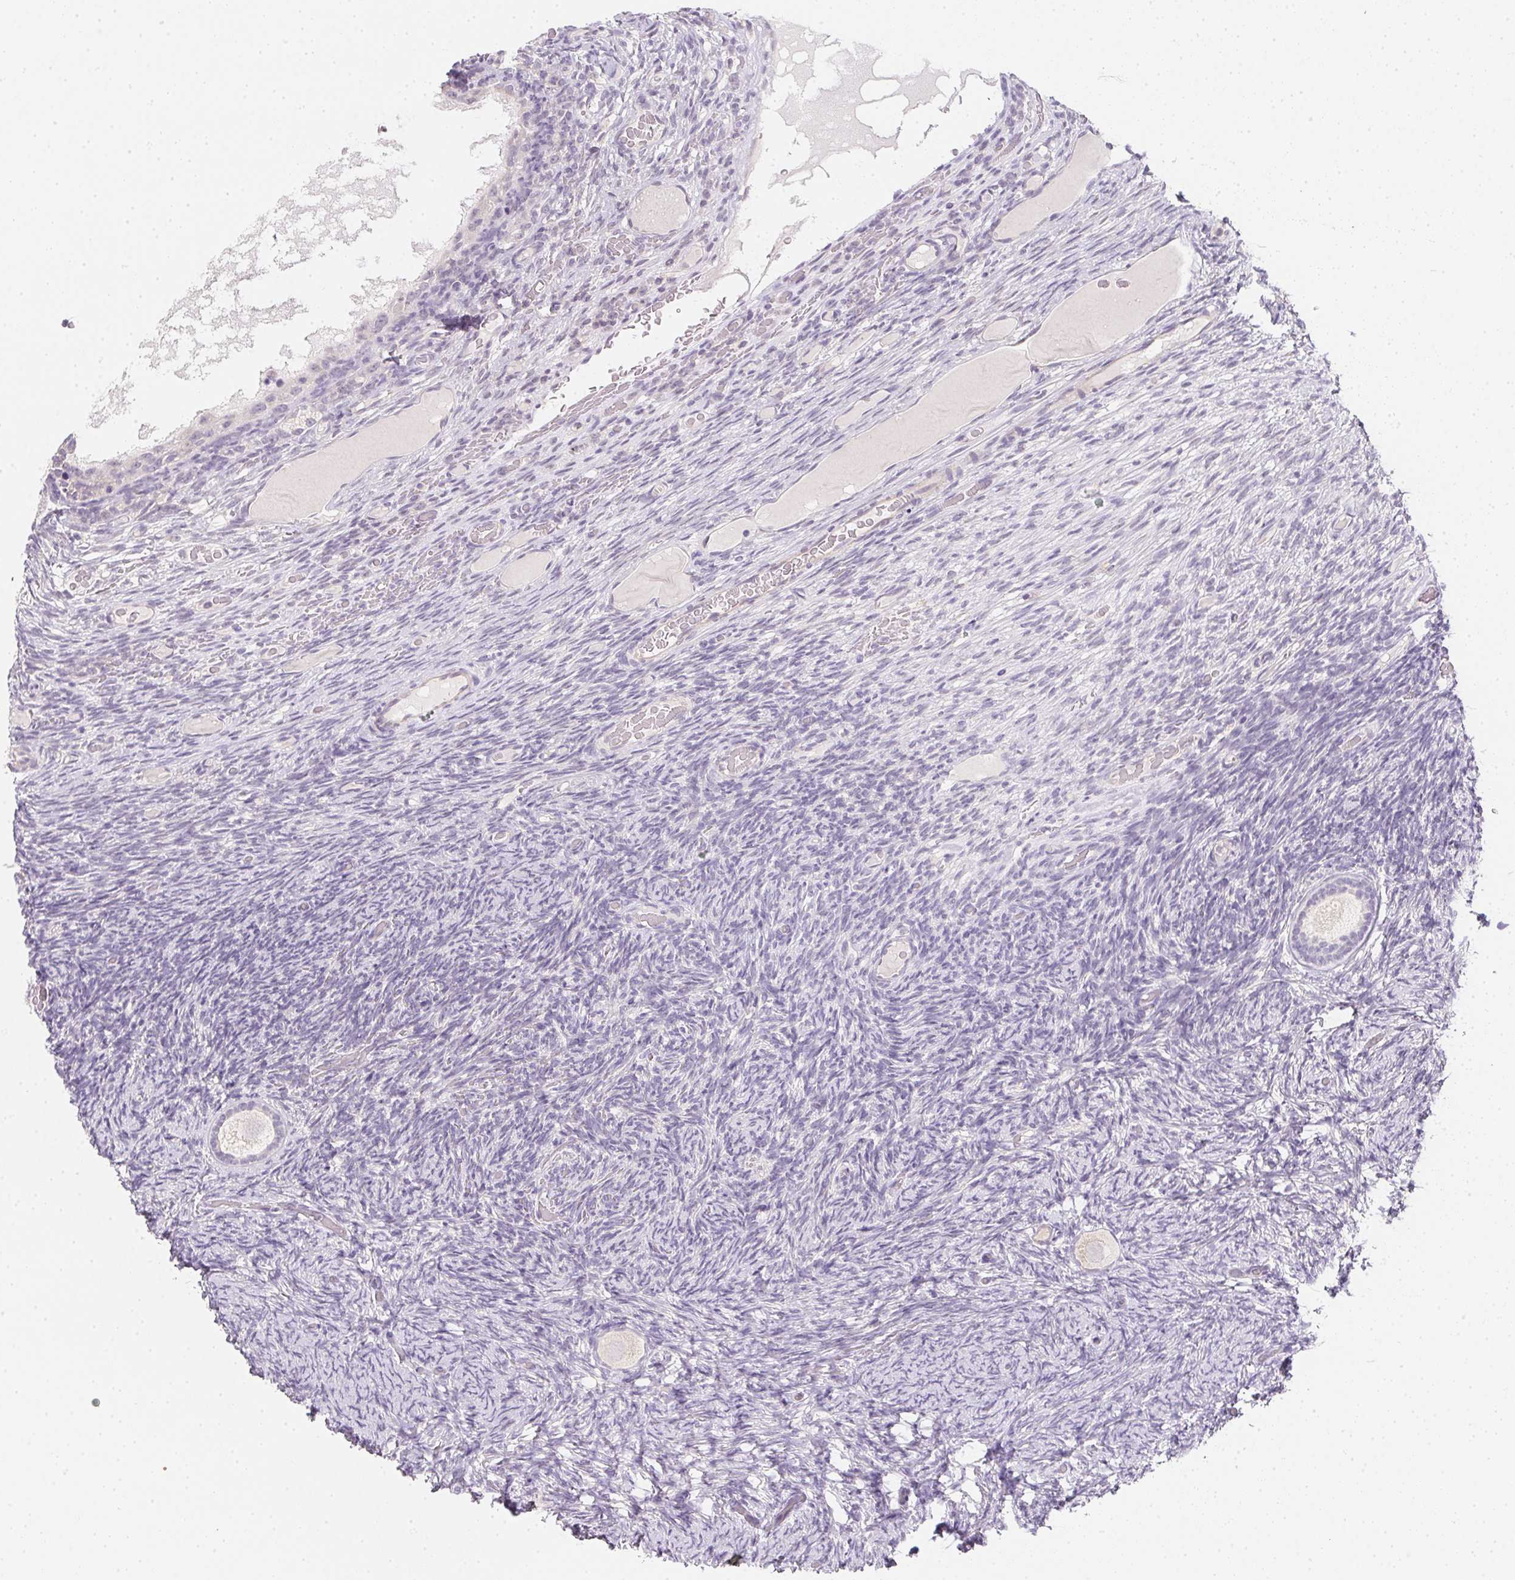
{"staining": {"intensity": "negative", "quantity": "none", "location": "none"}, "tissue": "ovary", "cell_type": "Follicle cells", "image_type": "normal", "snomed": [{"axis": "morphology", "description": "Normal tissue, NOS"}, {"axis": "topography", "description": "Ovary"}], "caption": "This photomicrograph is of unremarkable ovary stained with immunohistochemistry (IHC) to label a protein in brown with the nuclei are counter-stained blue. There is no positivity in follicle cells. (Brightfield microscopy of DAB immunohistochemistry (IHC) at high magnification).", "gene": "ZBBX", "patient": {"sex": "female", "age": 34}}